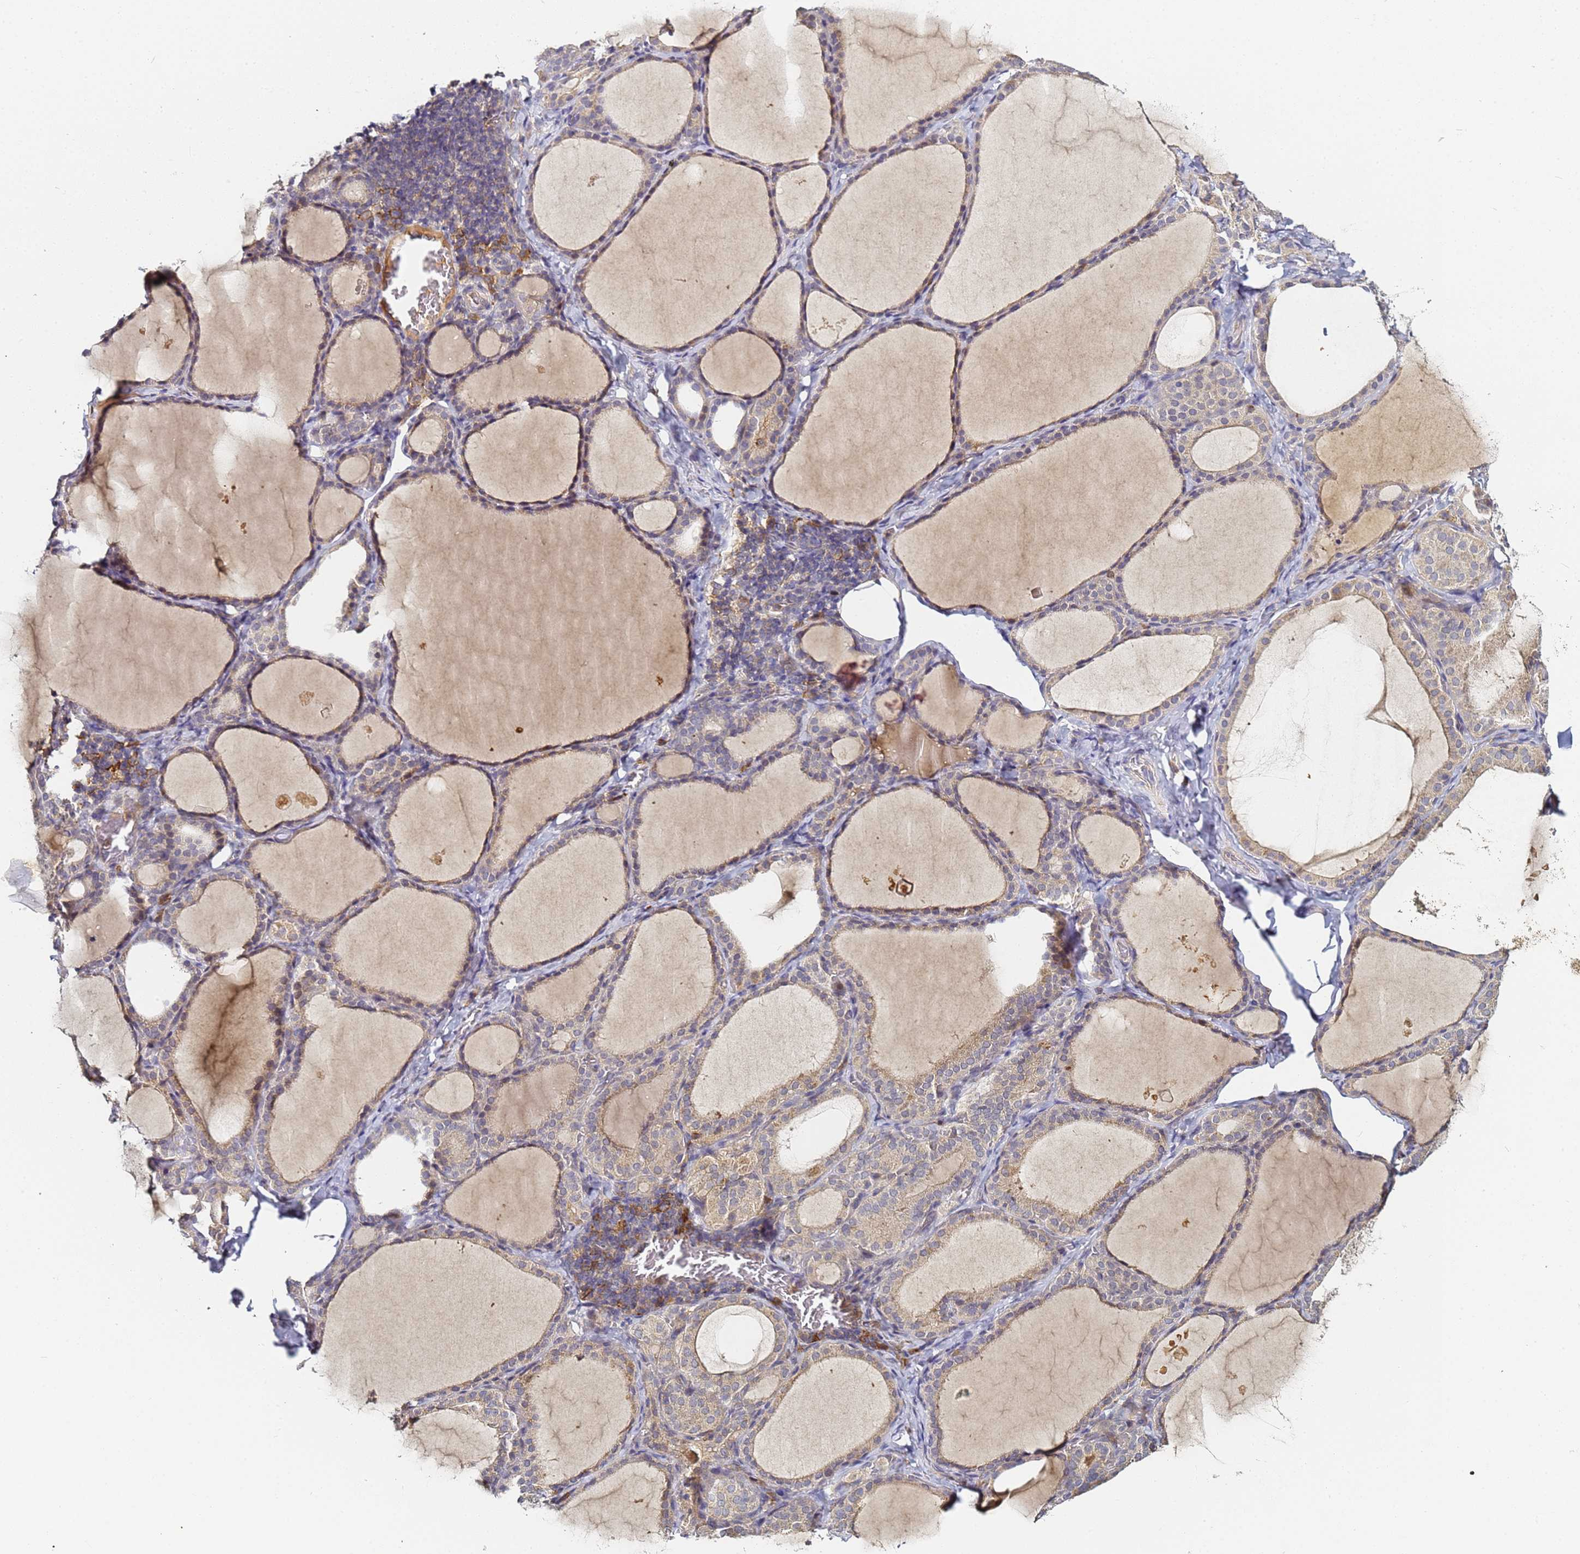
{"staining": {"intensity": "weak", "quantity": "25%-75%", "location": "cytoplasmic/membranous"}, "tissue": "thyroid gland", "cell_type": "Glandular cells", "image_type": "normal", "snomed": [{"axis": "morphology", "description": "Normal tissue, NOS"}, {"axis": "topography", "description": "Thyroid gland"}], "caption": "The image exhibits a brown stain indicating the presence of a protein in the cytoplasmic/membranous of glandular cells in thyroid gland. (IHC, brightfield microscopy, high magnification).", "gene": "LRRC69", "patient": {"sex": "female", "age": 39}}